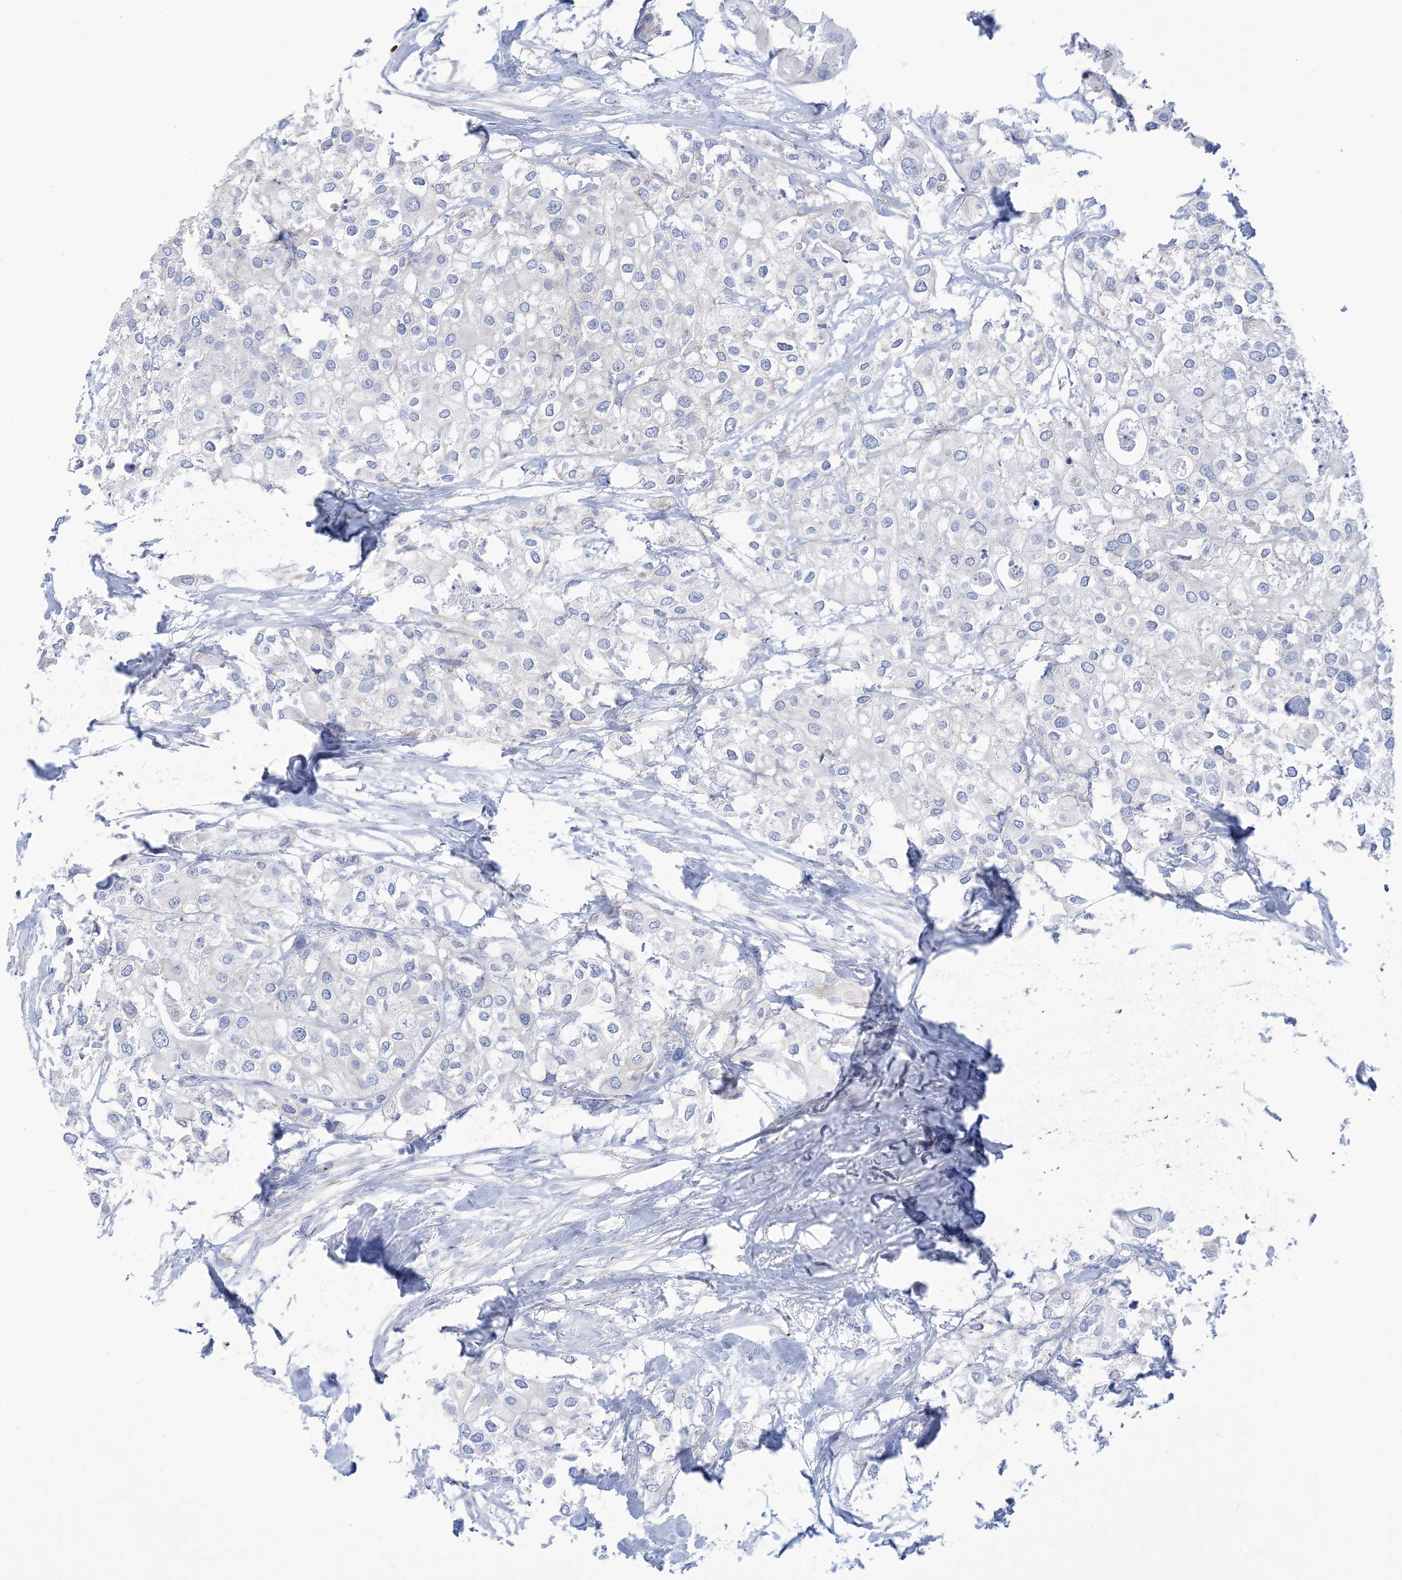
{"staining": {"intensity": "negative", "quantity": "none", "location": "none"}, "tissue": "urothelial cancer", "cell_type": "Tumor cells", "image_type": "cancer", "snomed": [{"axis": "morphology", "description": "Urothelial carcinoma, High grade"}, {"axis": "topography", "description": "Urinary bladder"}], "caption": "Immunohistochemistry (IHC) of human urothelial cancer demonstrates no positivity in tumor cells.", "gene": "MARS2", "patient": {"sex": "male", "age": 64}}